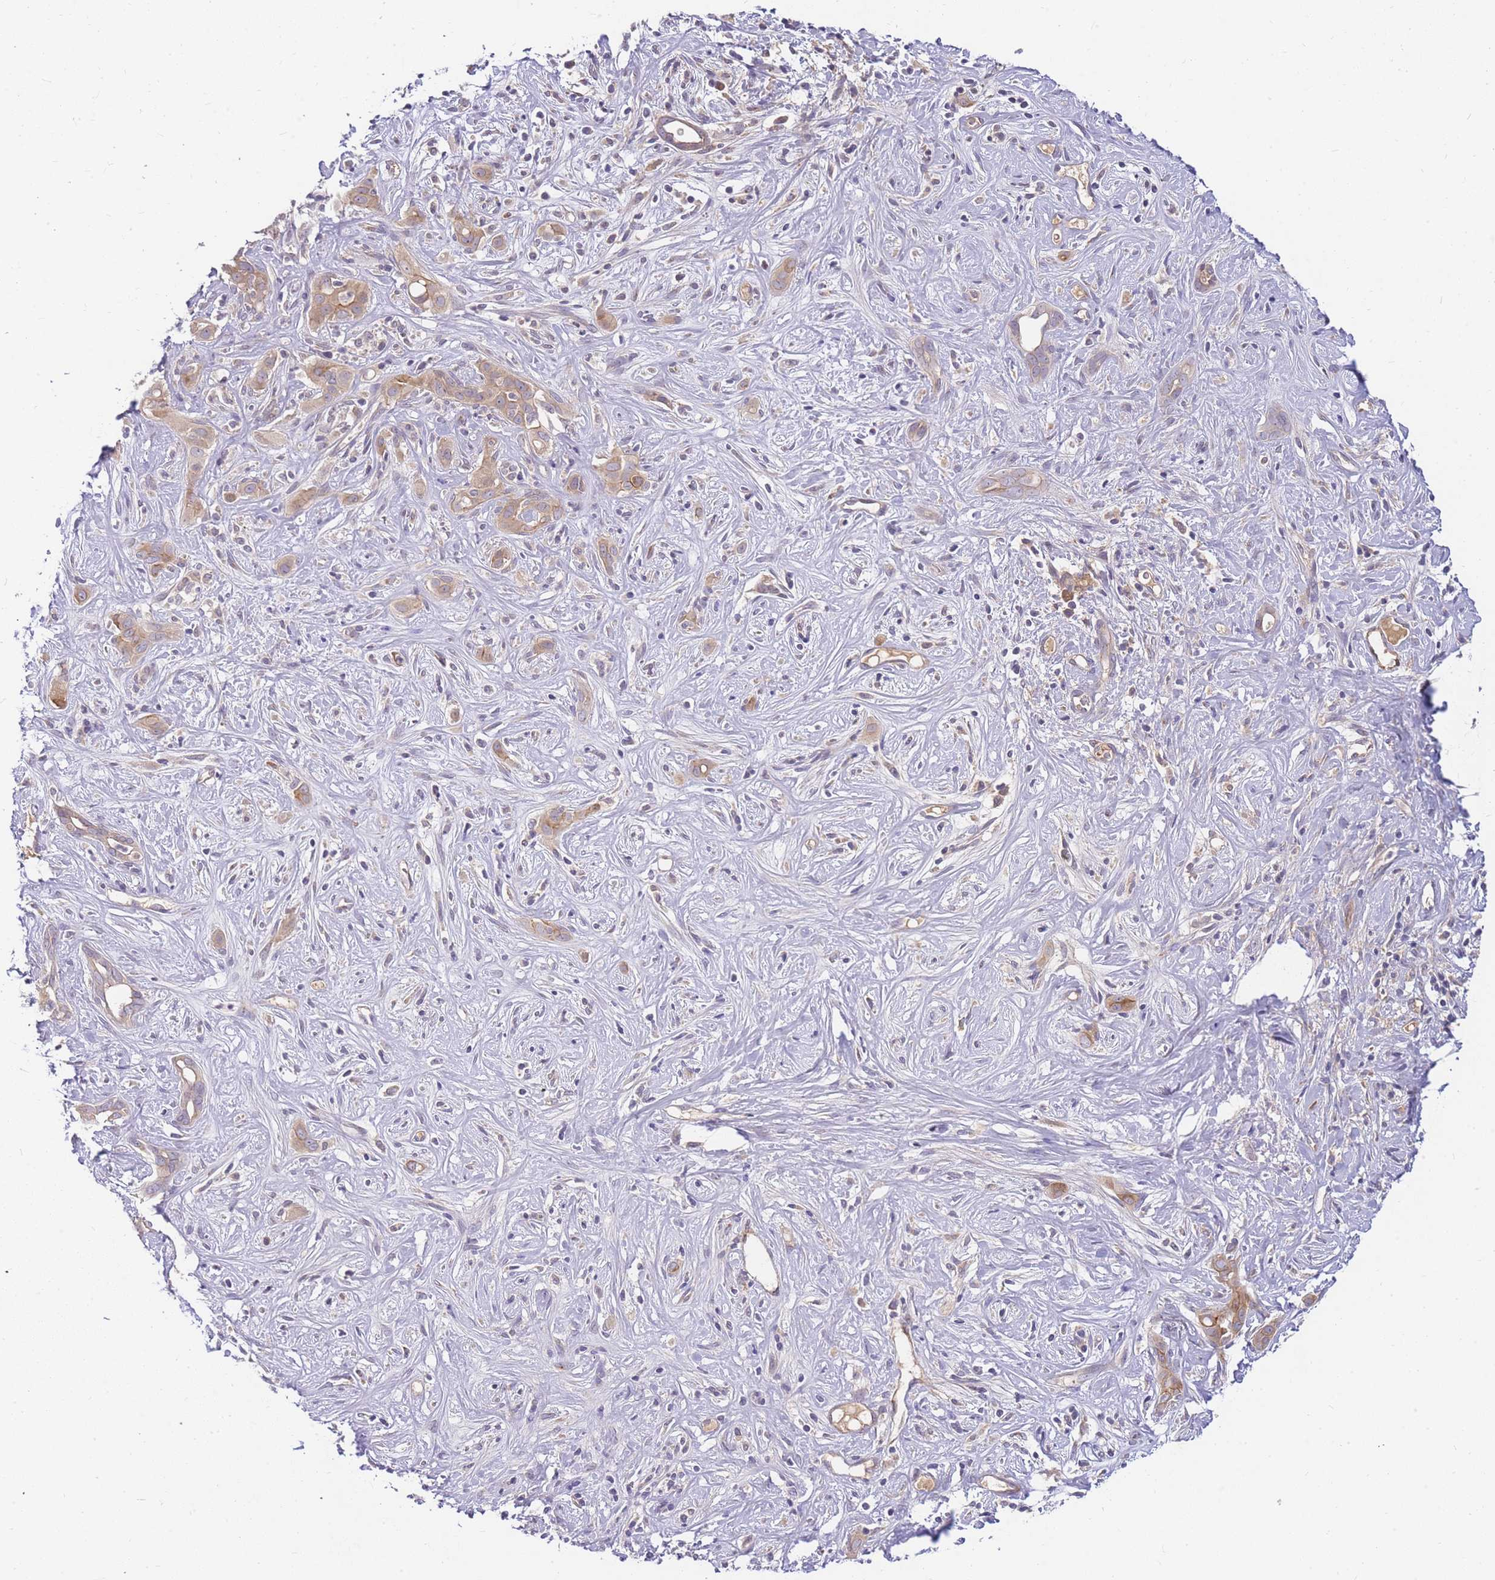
{"staining": {"intensity": "weak", "quantity": ">75%", "location": "cytoplasmic/membranous"}, "tissue": "liver cancer", "cell_type": "Tumor cells", "image_type": "cancer", "snomed": [{"axis": "morphology", "description": "Cholangiocarcinoma"}, {"axis": "topography", "description": "Liver"}], "caption": "IHC (DAB (3,3'-diaminobenzidine)) staining of liver cancer (cholangiocarcinoma) demonstrates weak cytoplasmic/membranous protein expression in approximately >75% of tumor cells.", "gene": "ZNF577", "patient": {"sex": "male", "age": 67}}